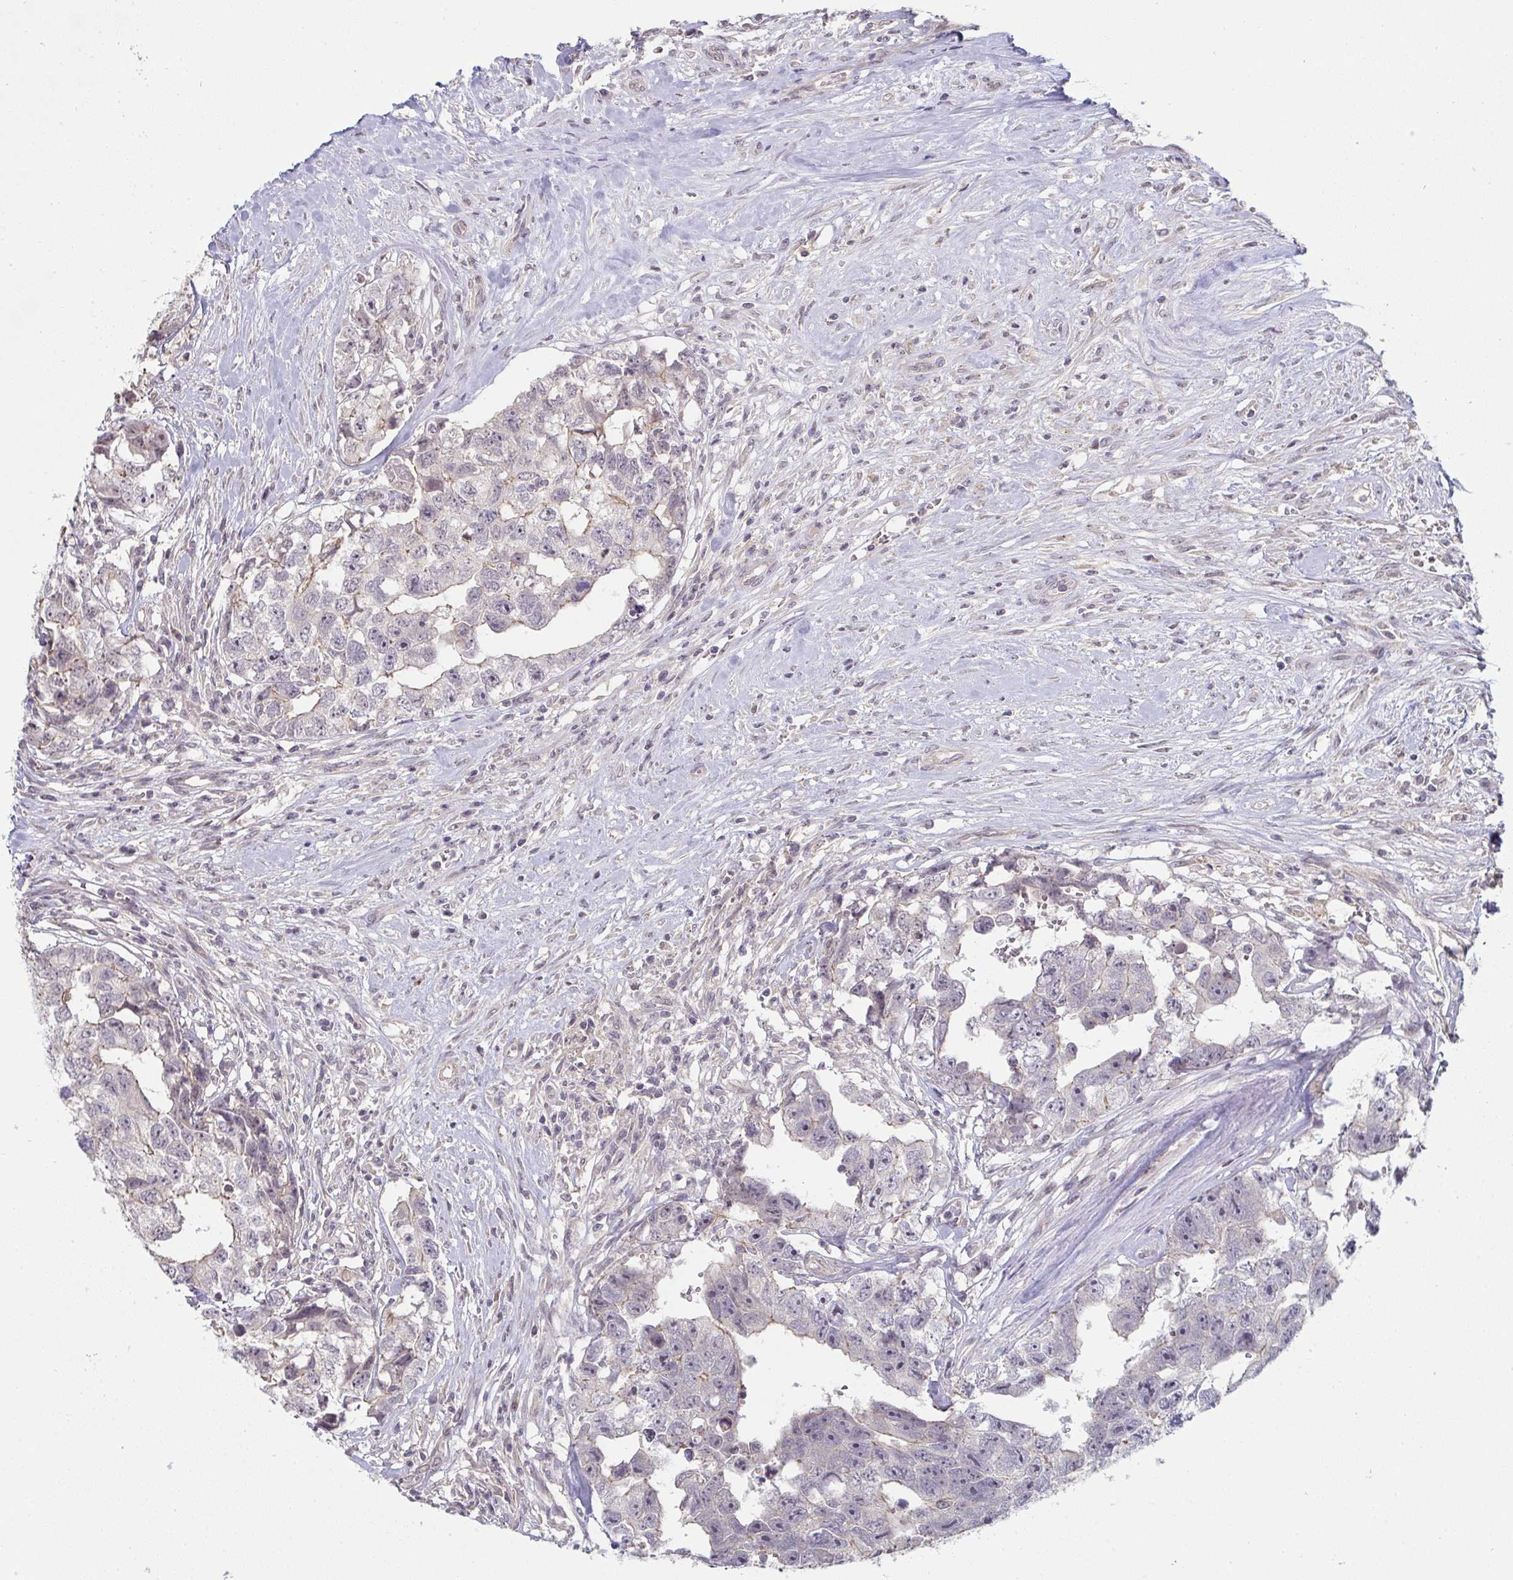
{"staining": {"intensity": "weak", "quantity": "<25%", "location": "cytoplasmic/membranous"}, "tissue": "testis cancer", "cell_type": "Tumor cells", "image_type": "cancer", "snomed": [{"axis": "morphology", "description": "Carcinoma, Embryonal, NOS"}, {"axis": "topography", "description": "Testis"}], "caption": "Micrograph shows no protein positivity in tumor cells of testis cancer tissue.", "gene": "ZNF214", "patient": {"sex": "male", "age": 22}}